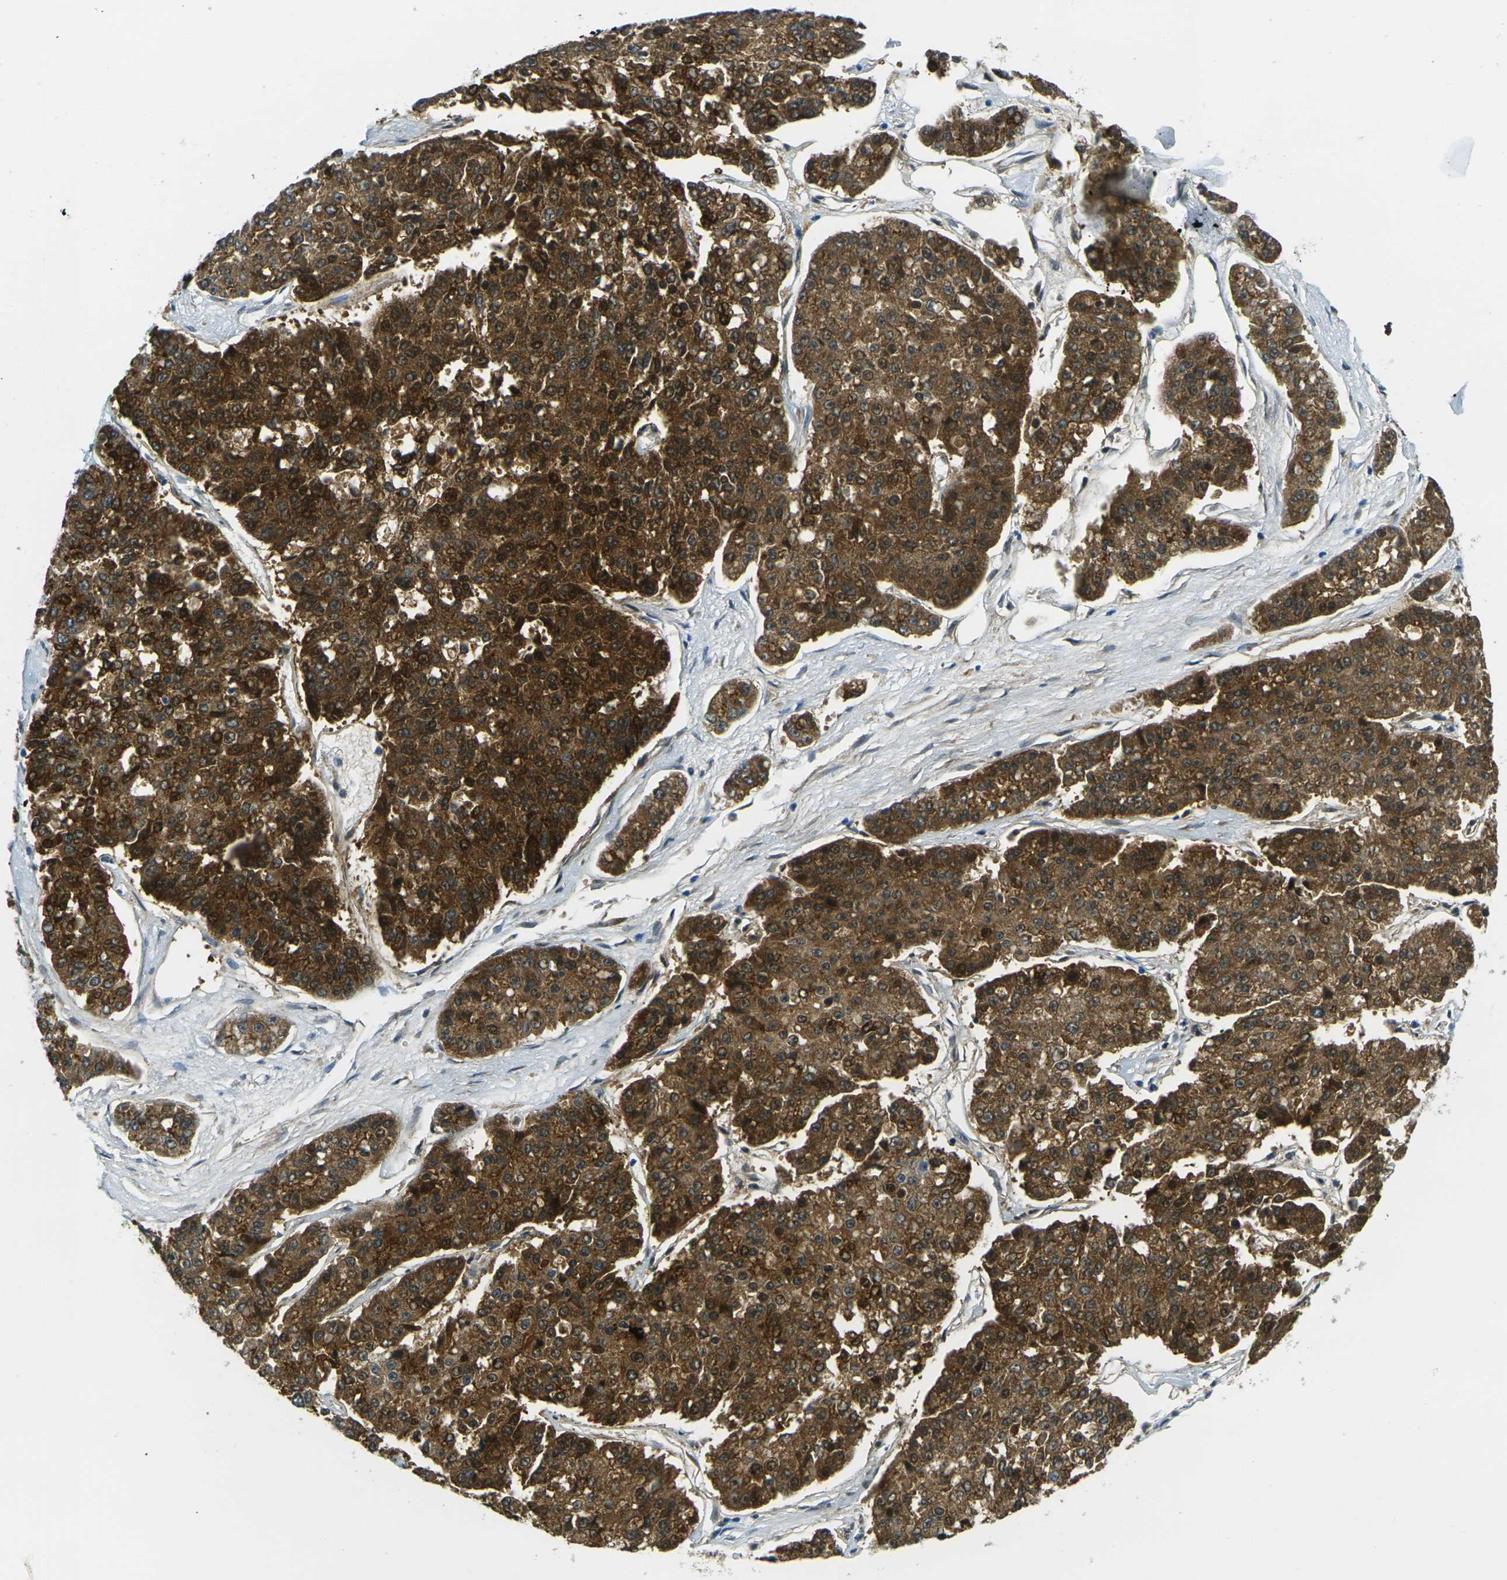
{"staining": {"intensity": "strong", "quantity": ">75%", "location": "cytoplasmic/membranous"}, "tissue": "pancreatic cancer", "cell_type": "Tumor cells", "image_type": "cancer", "snomed": [{"axis": "morphology", "description": "Adenocarcinoma, NOS"}, {"axis": "topography", "description": "Pancreas"}], "caption": "There is high levels of strong cytoplasmic/membranous expression in tumor cells of pancreatic adenocarcinoma, as demonstrated by immunohistochemical staining (brown color).", "gene": "OCLN", "patient": {"sex": "male", "age": 50}}